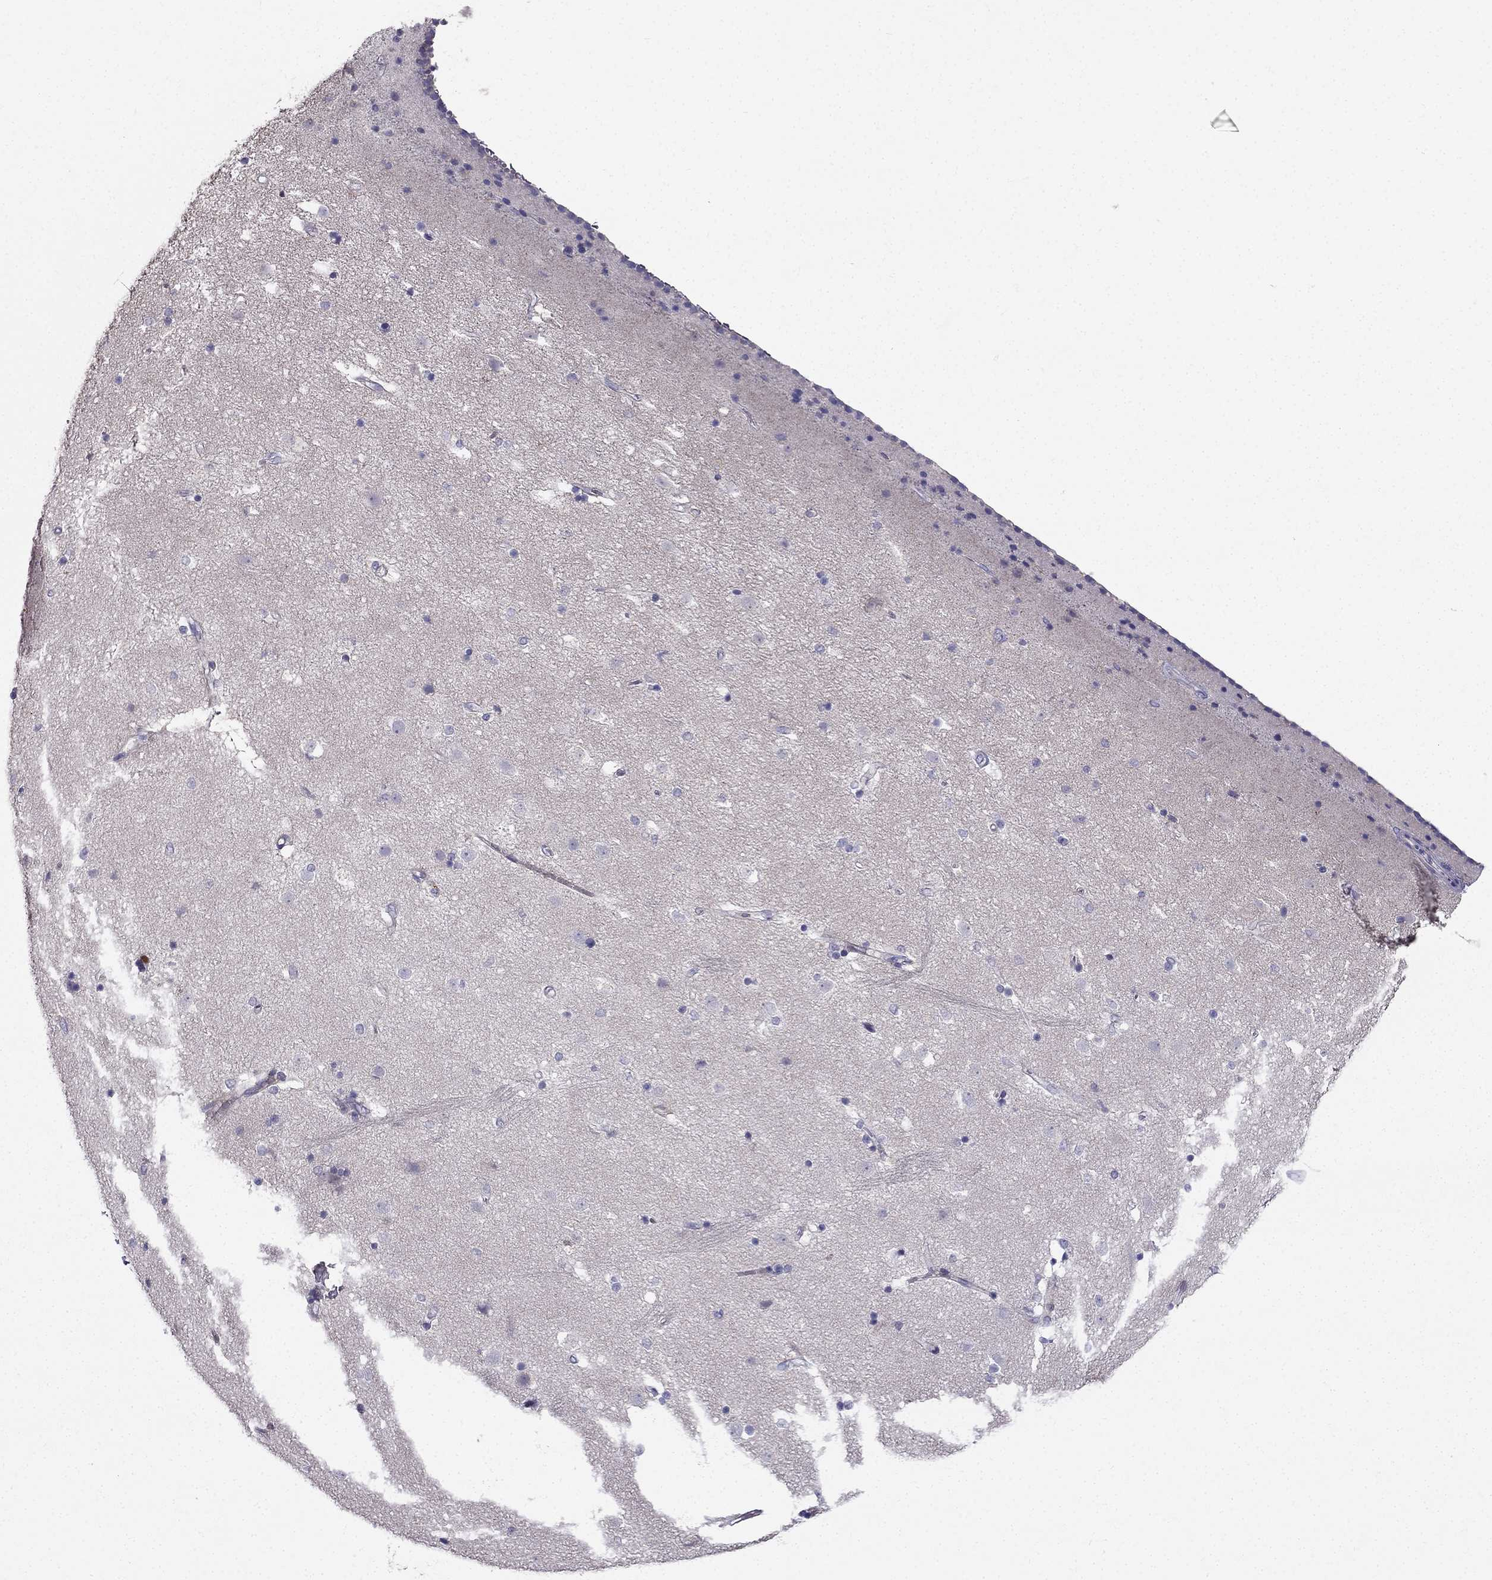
{"staining": {"intensity": "negative", "quantity": "none", "location": "none"}, "tissue": "caudate", "cell_type": "Glial cells", "image_type": "normal", "snomed": [{"axis": "morphology", "description": "Normal tissue, NOS"}, {"axis": "topography", "description": "Lateral ventricle wall"}], "caption": "This is an IHC micrograph of unremarkable caudate. There is no expression in glial cells.", "gene": "AS3MT", "patient": {"sex": "female", "age": 71}}